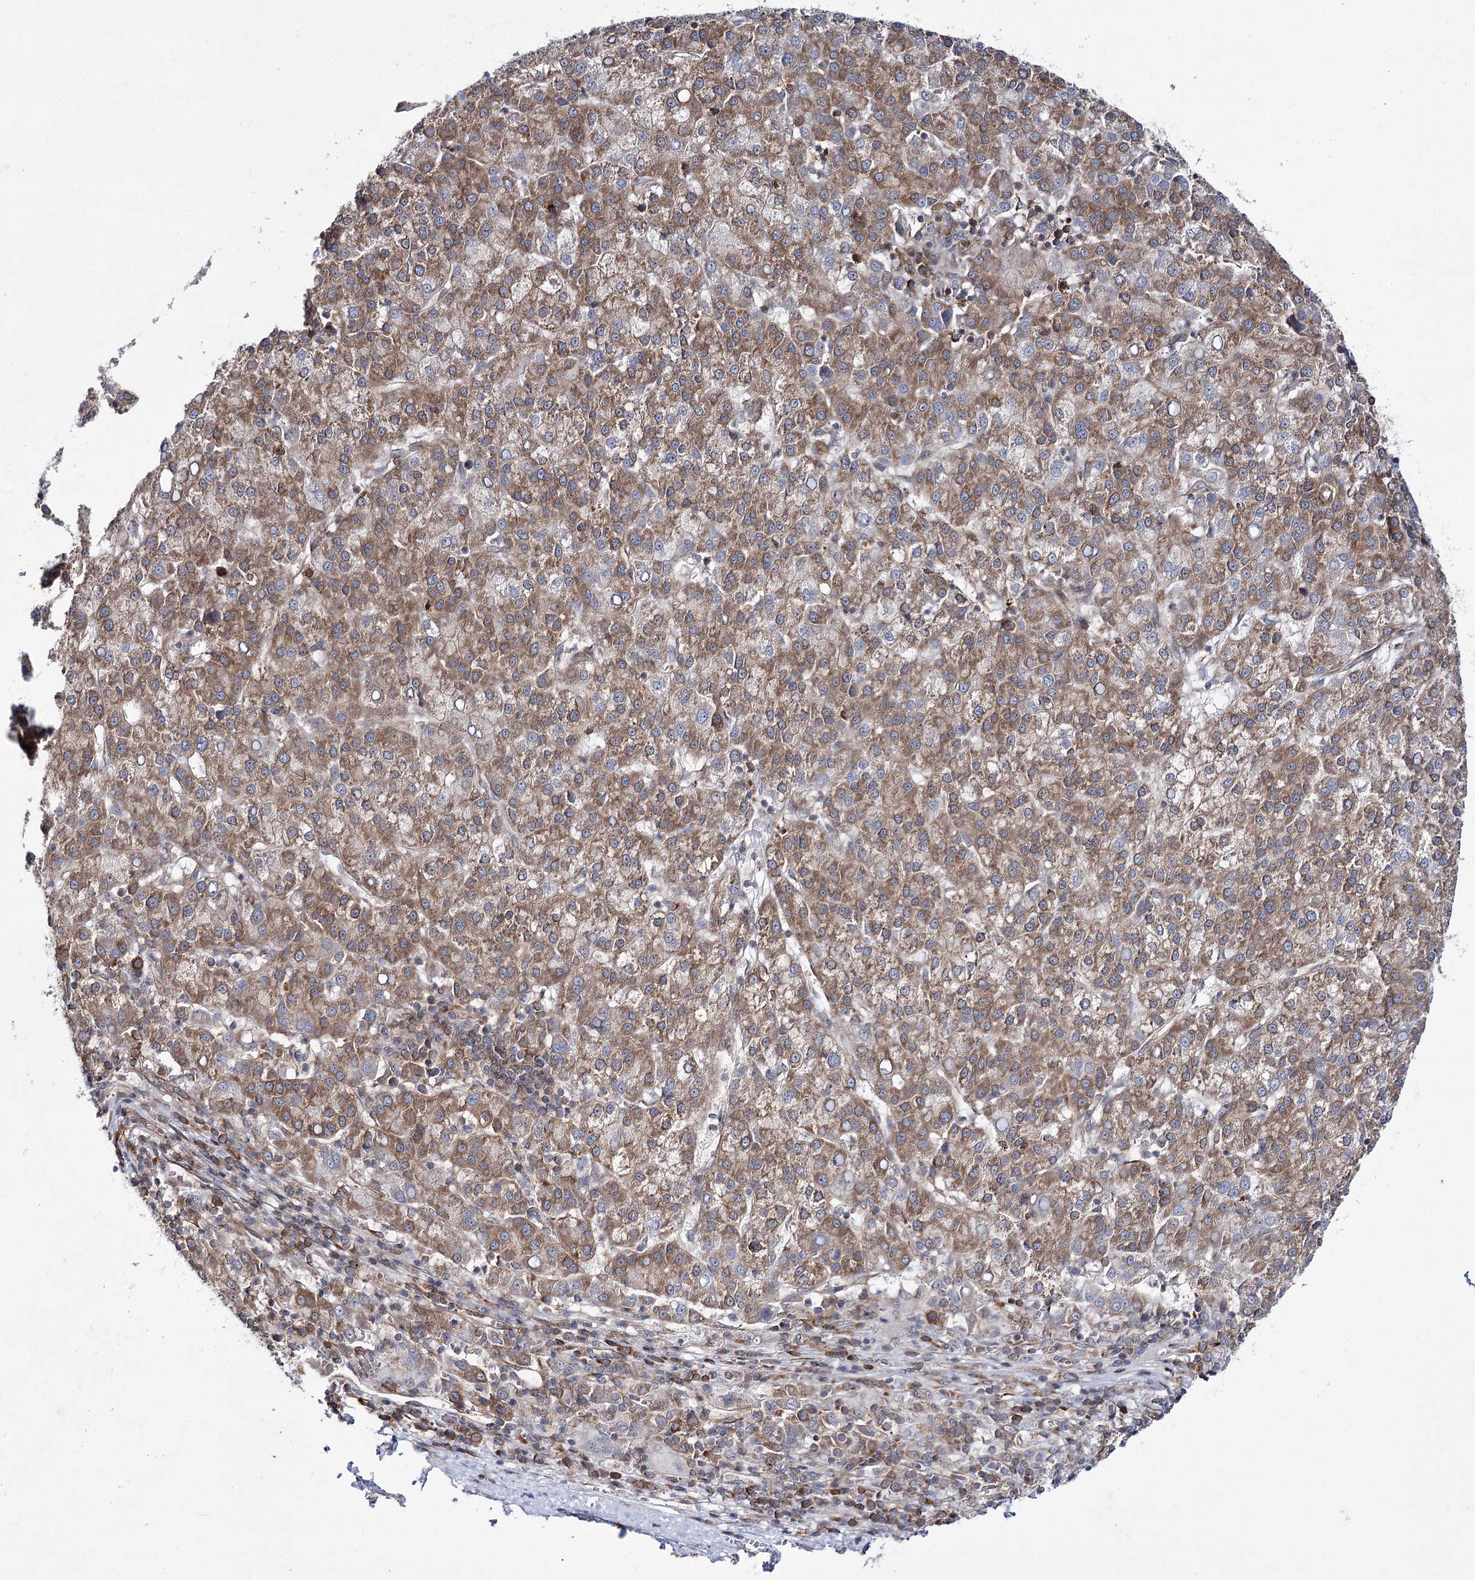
{"staining": {"intensity": "moderate", "quantity": ">75%", "location": "cytoplasmic/membranous"}, "tissue": "liver cancer", "cell_type": "Tumor cells", "image_type": "cancer", "snomed": [{"axis": "morphology", "description": "Carcinoma, Hepatocellular, NOS"}, {"axis": "topography", "description": "Liver"}], "caption": "An image of liver cancer (hepatocellular carcinoma) stained for a protein displays moderate cytoplasmic/membranous brown staining in tumor cells.", "gene": "VWA2", "patient": {"sex": "female", "age": 58}}